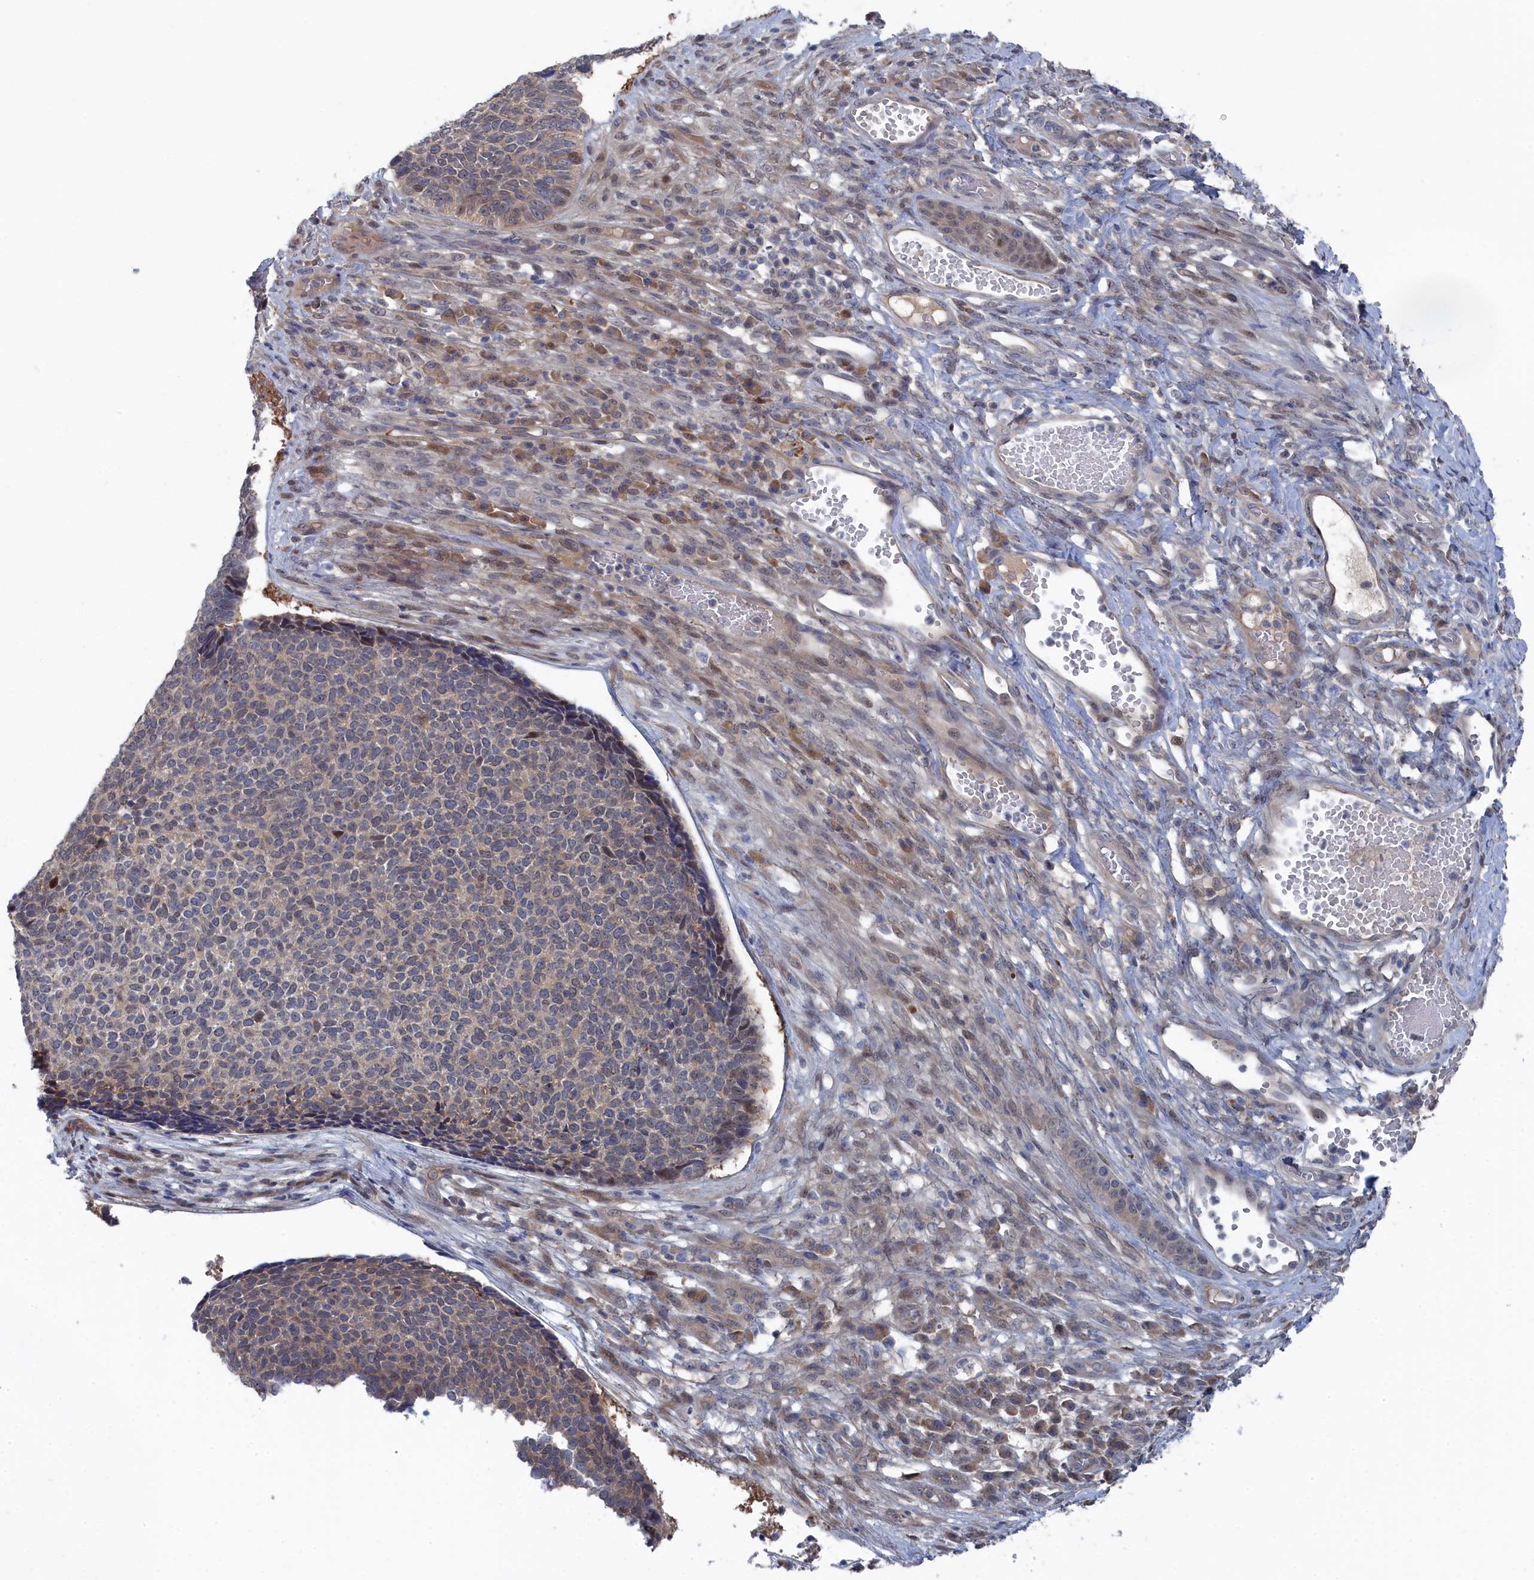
{"staining": {"intensity": "weak", "quantity": "<25%", "location": "cytoplasmic/membranous"}, "tissue": "skin cancer", "cell_type": "Tumor cells", "image_type": "cancer", "snomed": [{"axis": "morphology", "description": "Basal cell carcinoma"}, {"axis": "topography", "description": "Skin"}], "caption": "Human skin cancer (basal cell carcinoma) stained for a protein using immunohistochemistry demonstrates no expression in tumor cells.", "gene": "IRGQ", "patient": {"sex": "female", "age": 84}}